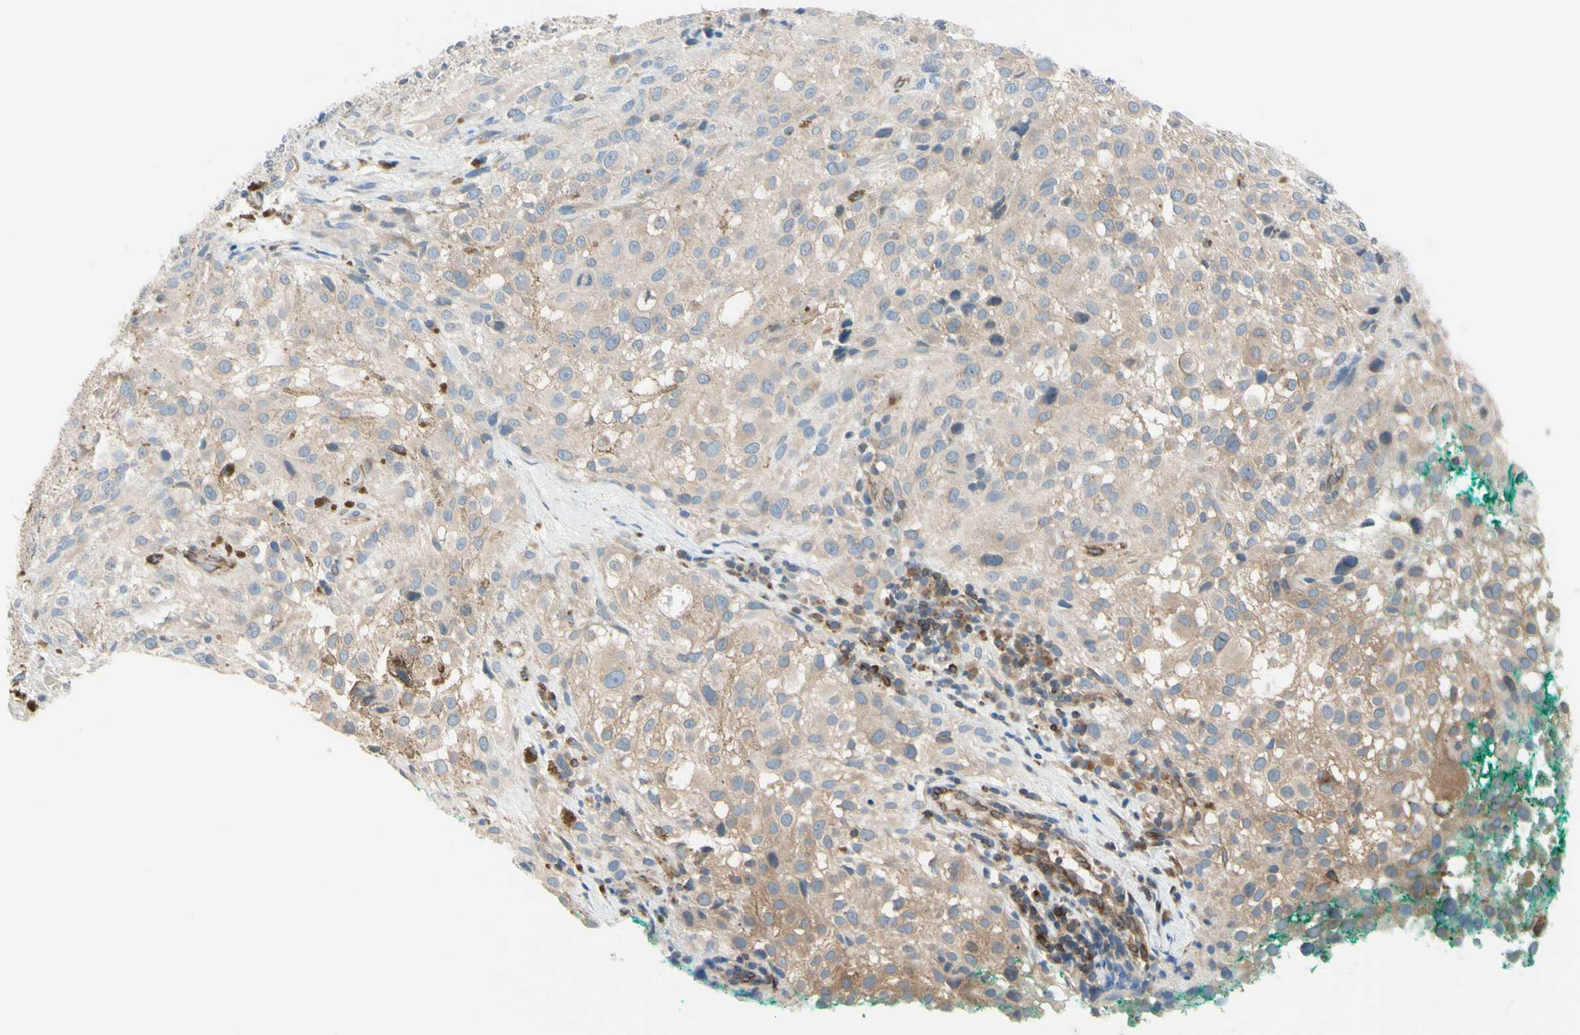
{"staining": {"intensity": "weak", "quantity": ">75%", "location": "cytoplasmic/membranous"}, "tissue": "melanoma", "cell_type": "Tumor cells", "image_type": "cancer", "snomed": [{"axis": "morphology", "description": "Necrosis, NOS"}, {"axis": "morphology", "description": "Malignant melanoma, NOS"}, {"axis": "topography", "description": "Skin"}], "caption": "The immunohistochemical stain highlights weak cytoplasmic/membranous positivity in tumor cells of malignant melanoma tissue.", "gene": "TRAF2", "patient": {"sex": "female", "age": 87}}